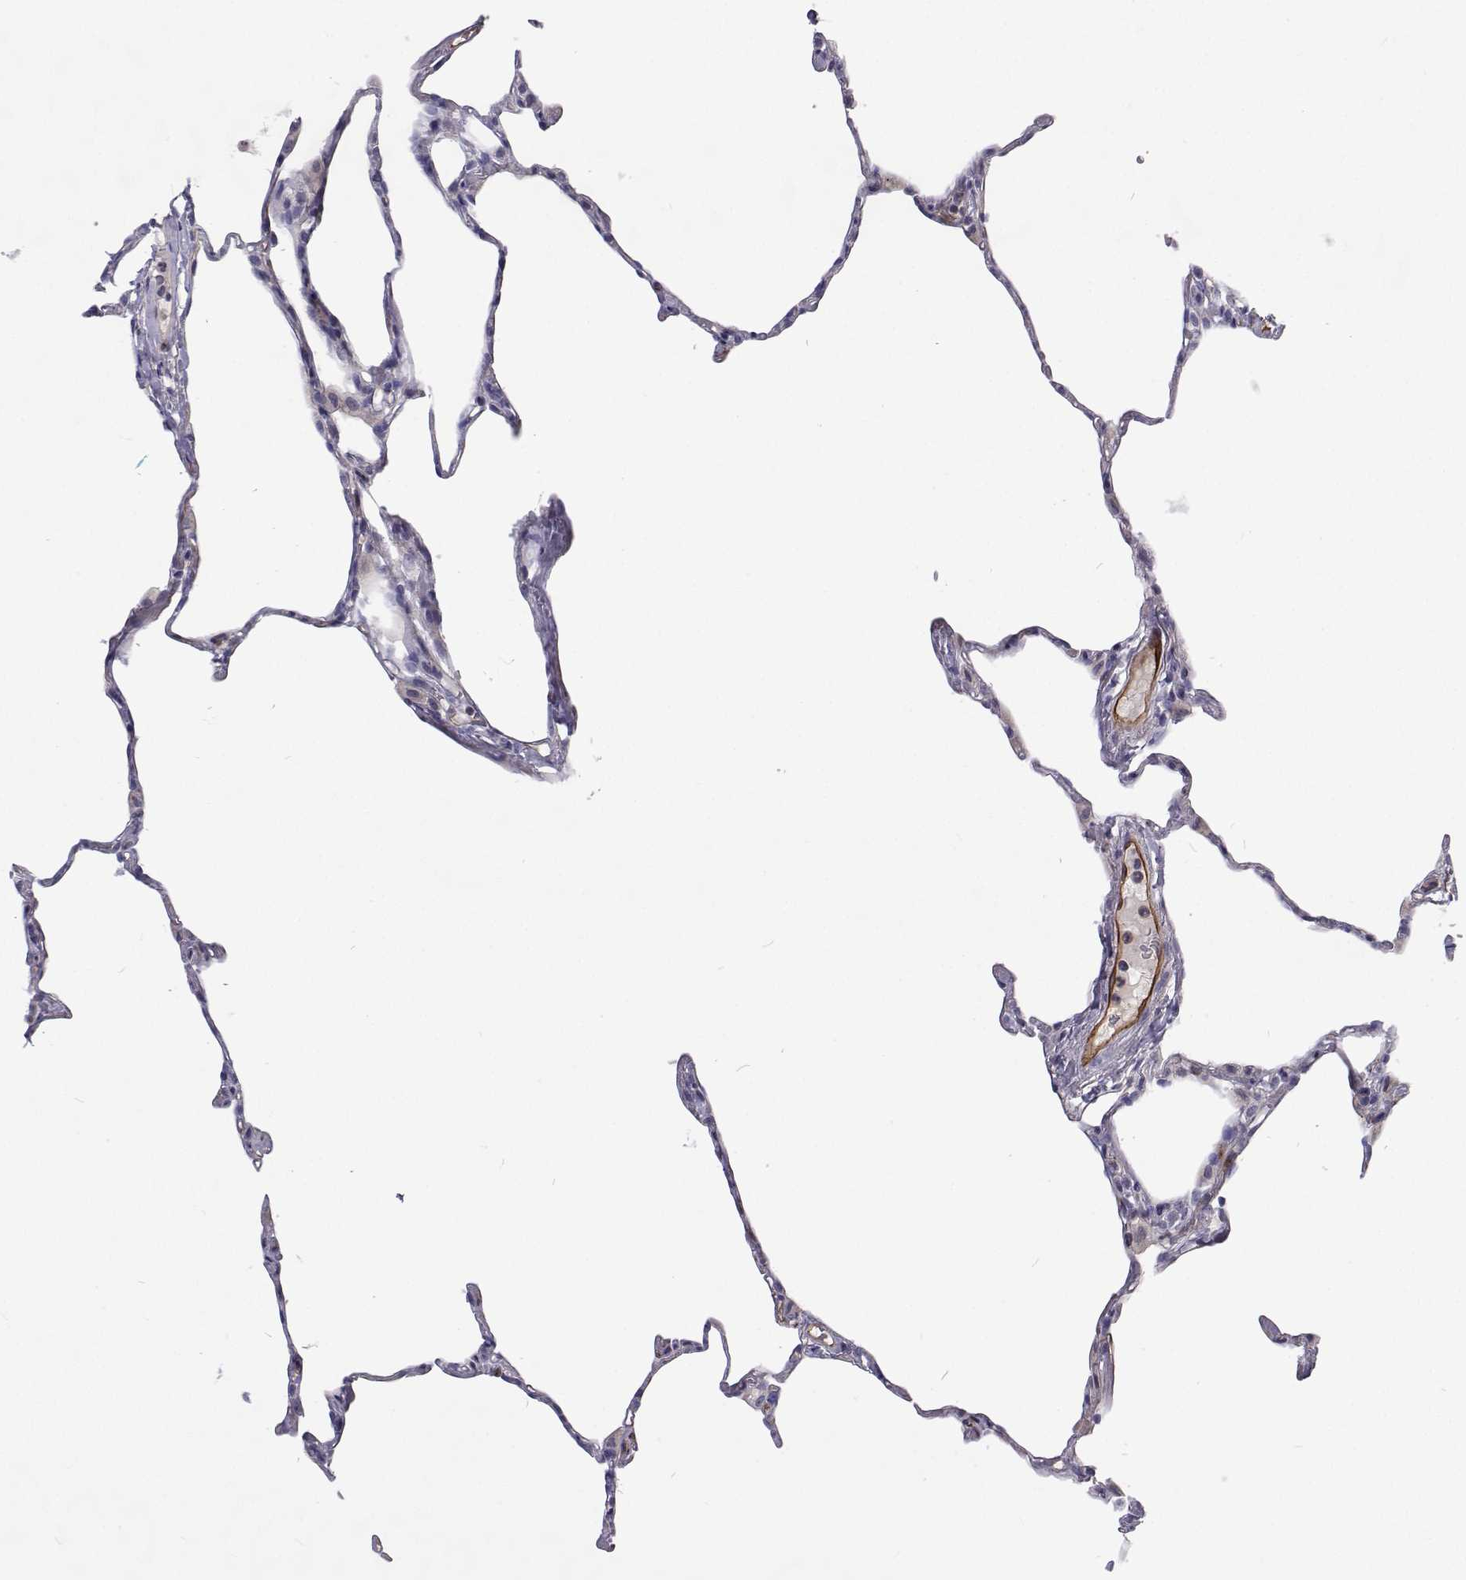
{"staining": {"intensity": "negative", "quantity": "none", "location": "none"}, "tissue": "lung", "cell_type": "Alveolar cells", "image_type": "normal", "snomed": [{"axis": "morphology", "description": "Normal tissue, NOS"}, {"axis": "topography", "description": "Lung"}], "caption": "High power microscopy image of an immunohistochemistry histopathology image of normal lung, revealing no significant positivity in alveolar cells.", "gene": "NPR3", "patient": {"sex": "male", "age": 65}}